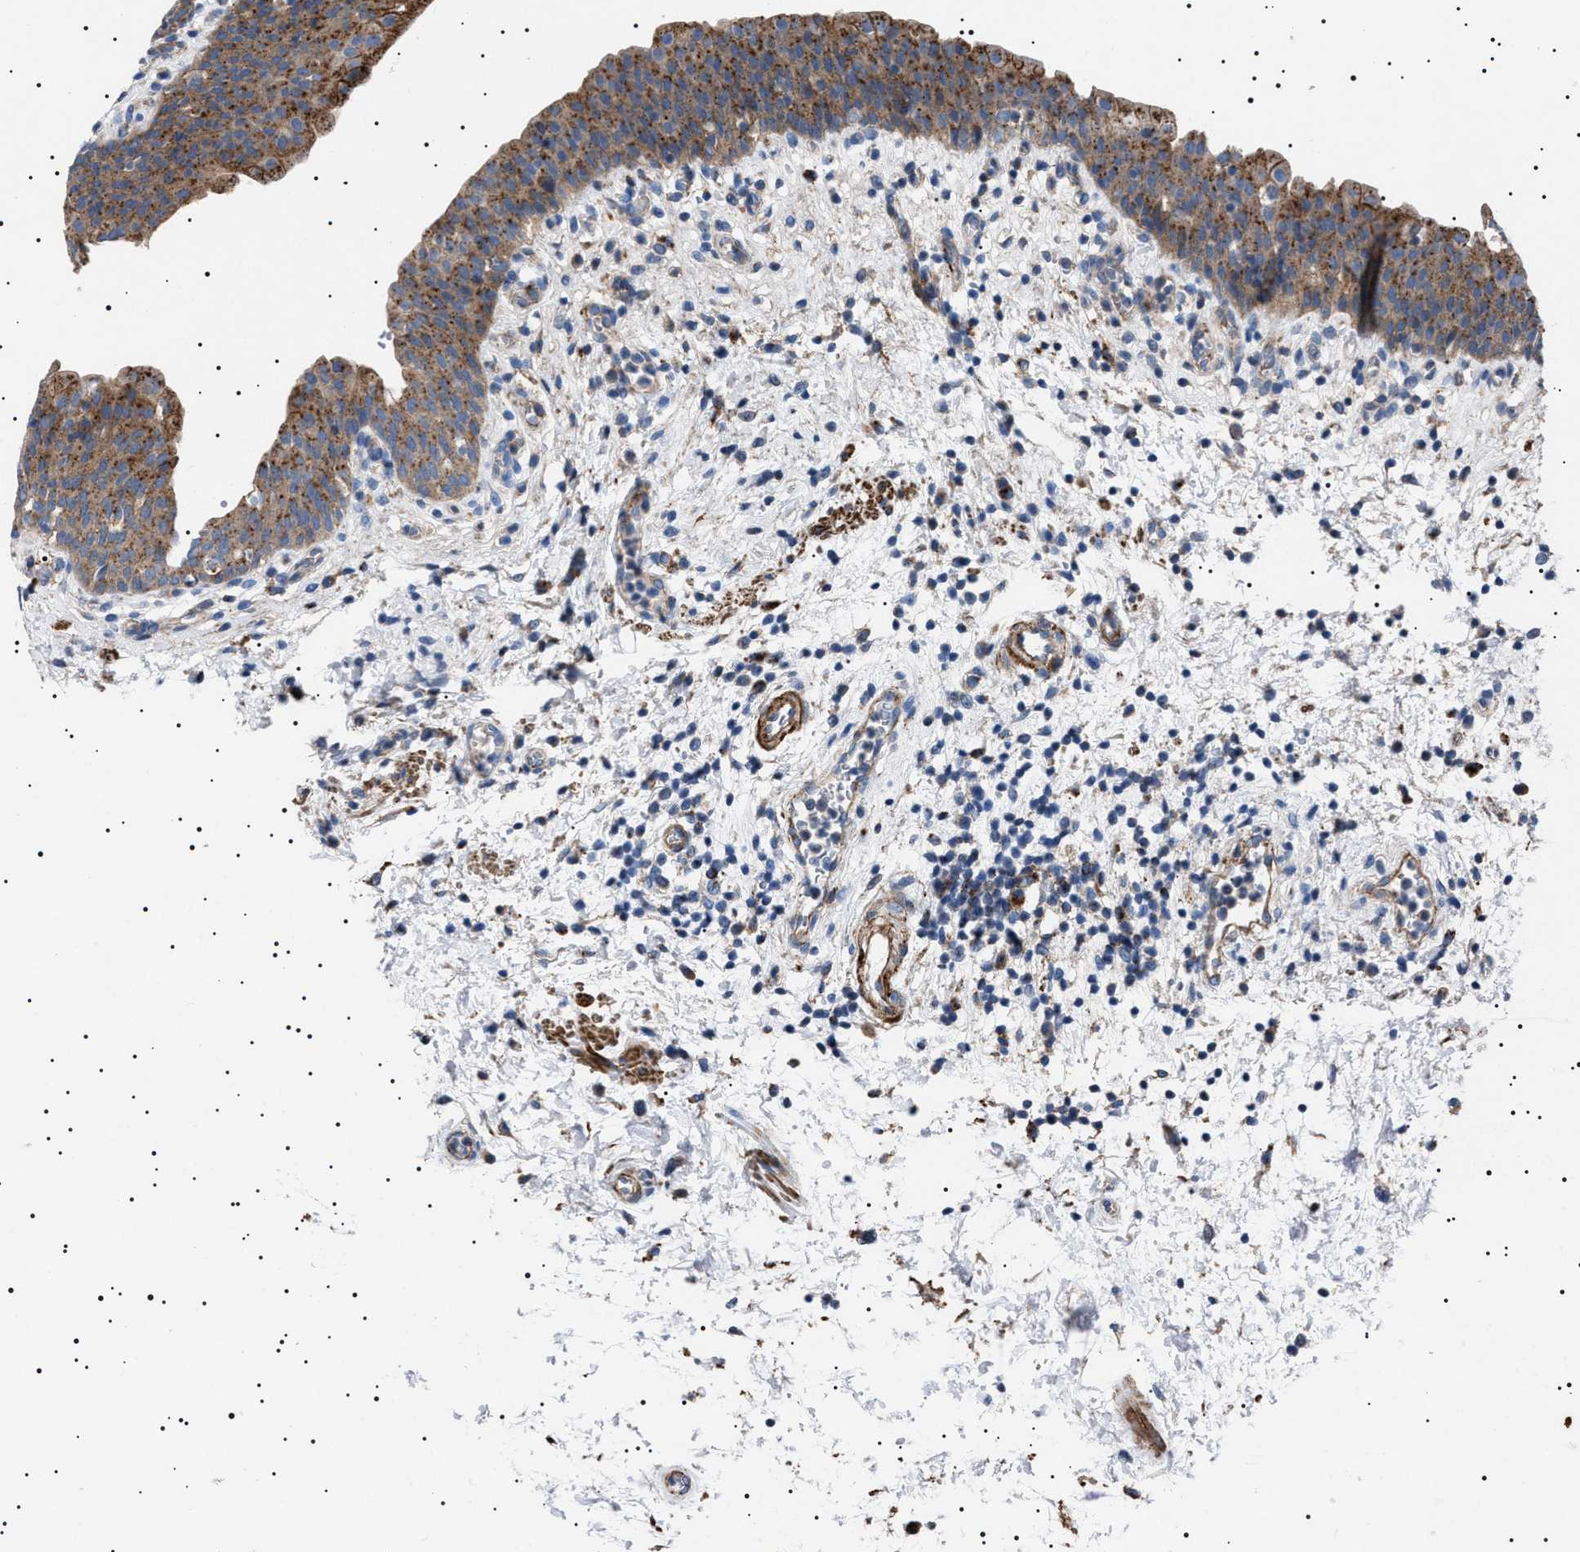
{"staining": {"intensity": "strong", "quantity": ">75%", "location": "cytoplasmic/membranous"}, "tissue": "urinary bladder", "cell_type": "Urothelial cells", "image_type": "normal", "snomed": [{"axis": "morphology", "description": "Normal tissue, NOS"}, {"axis": "topography", "description": "Urinary bladder"}], "caption": "A micrograph of human urinary bladder stained for a protein reveals strong cytoplasmic/membranous brown staining in urothelial cells.", "gene": "NEU1", "patient": {"sex": "male", "age": 37}}